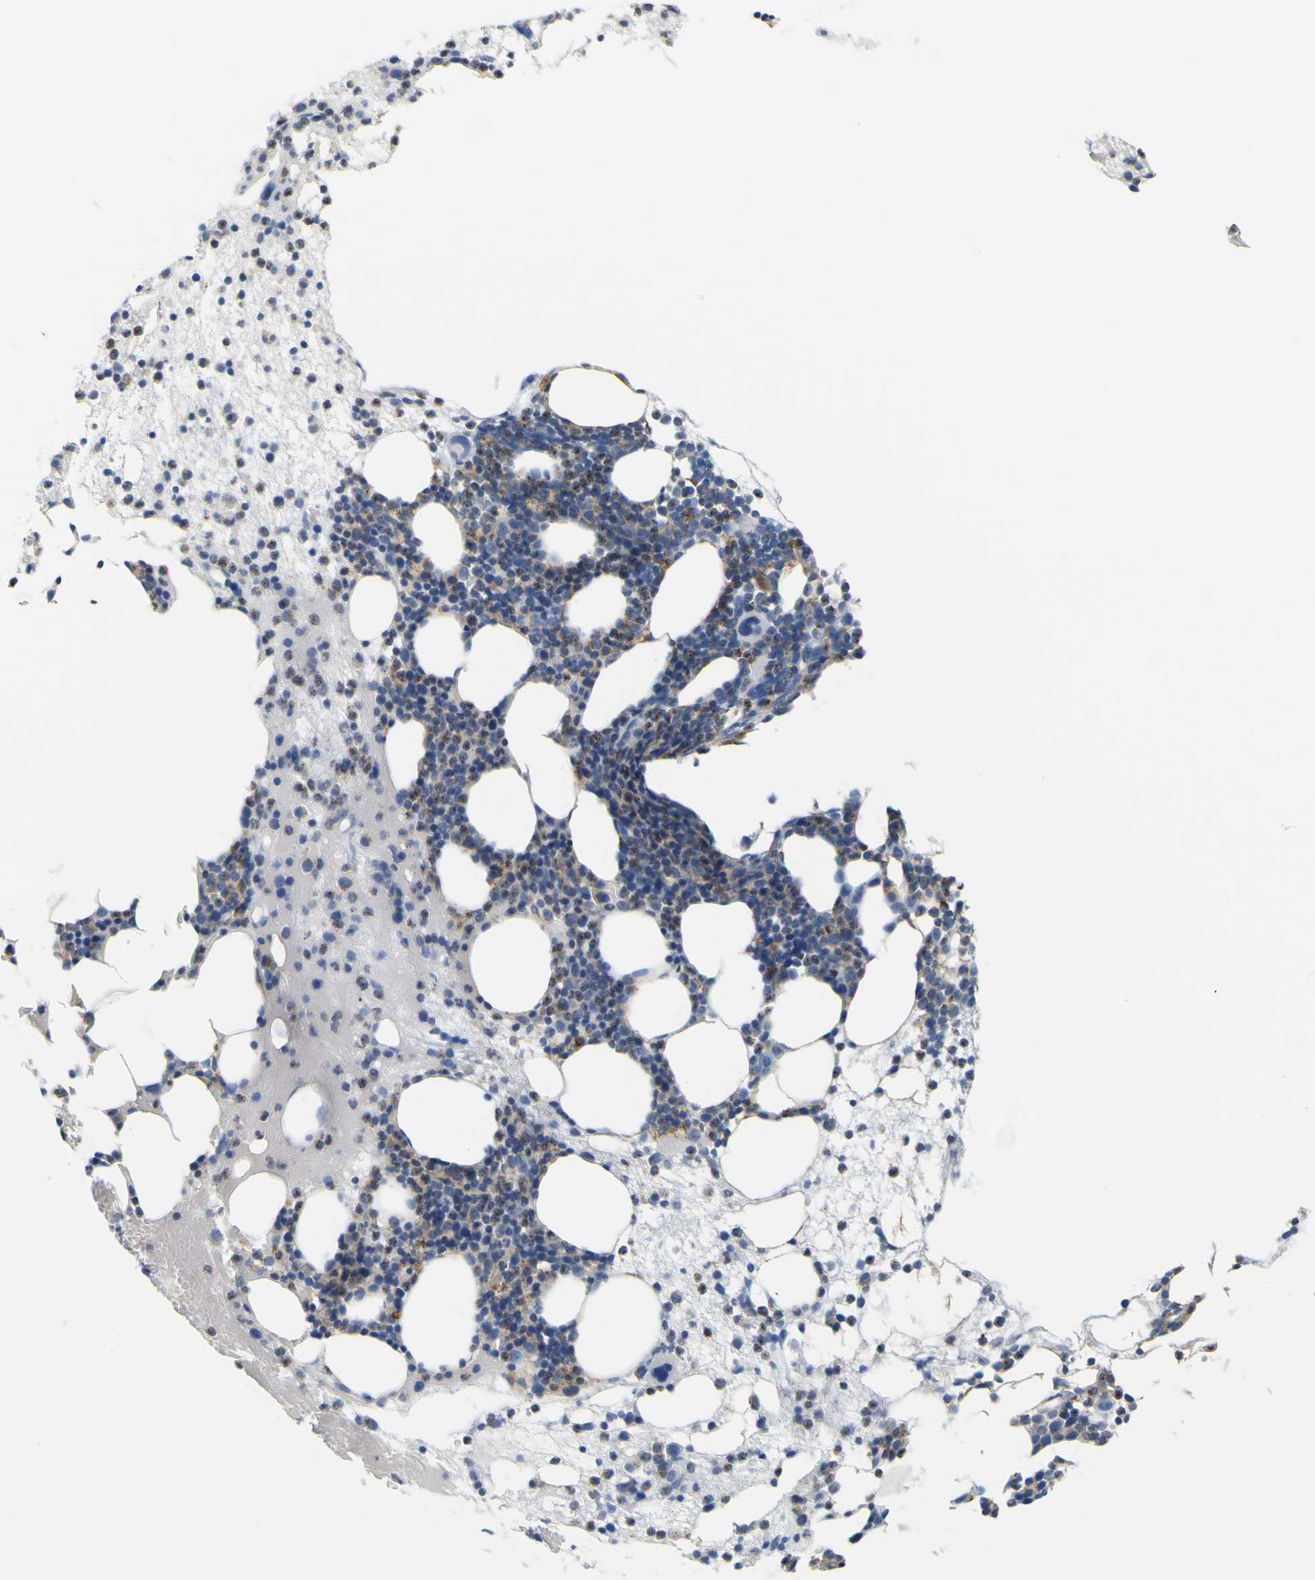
{"staining": {"intensity": "negative", "quantity": "none", "location": "none"}, "tissue": "bone marrow", "cell_type": "Hematopoietic cells", "image_type": "normal", "snomed": [{"axis": "morphology", "description": "Normal tissue, NOS"}, {"axis": "morphology", "description": "Inflammation, NOS"}, {"axis": "topography", "description": "Bone marrow"}], "caption": "Hematopoietic cells show no significant staining in benign bone marrow. Nuclei are stained in blue.", "gene": "IGF2R", "patient": {"sex": "female", "age": 79}}